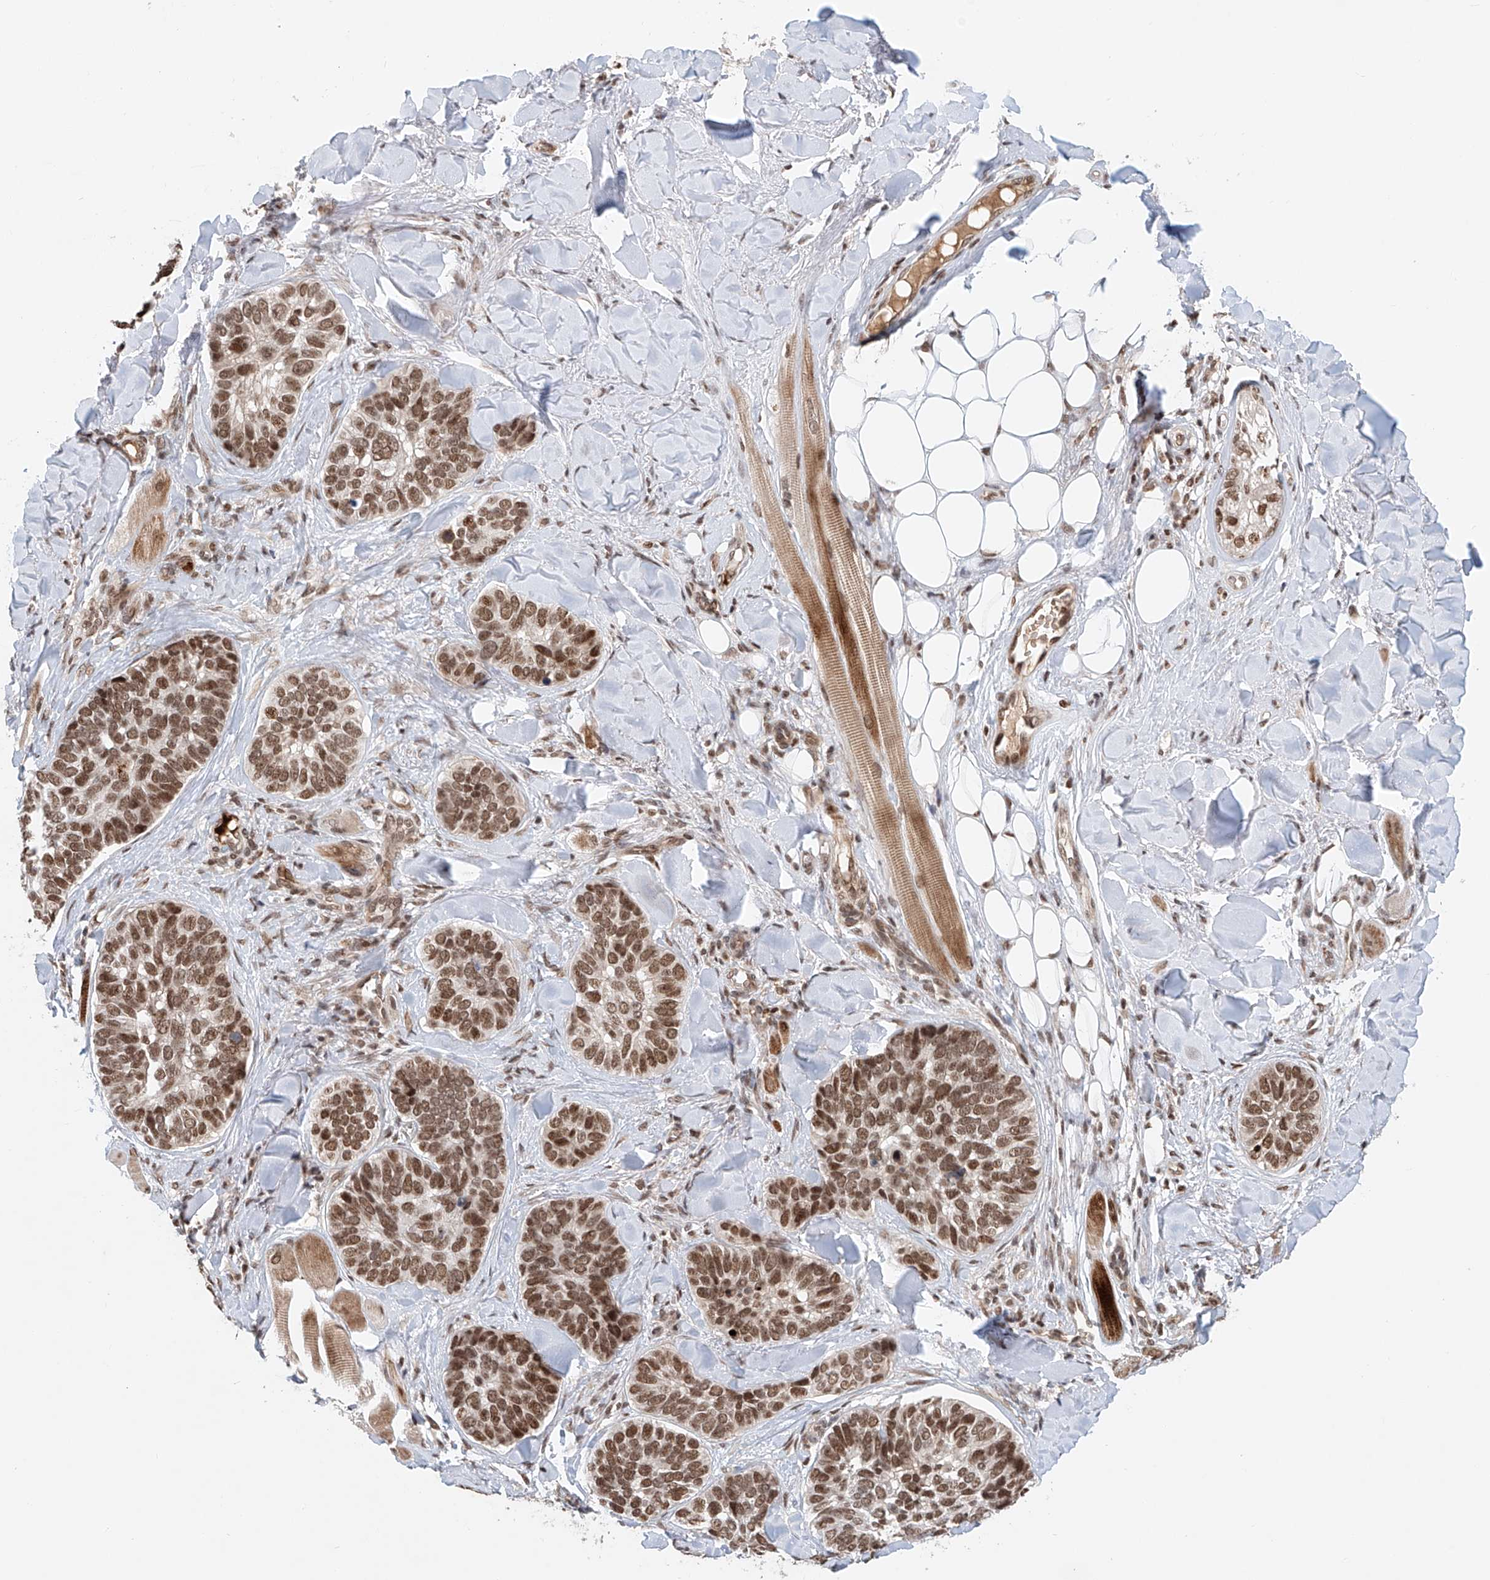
{"staining": {"intensity": "moderate", "quantity": ">75%", "location": "nuclear"}, "tissue": "skin cancer", "cell_type": "Tumor cells", "image_type": "cancer", "snomed": [{"axis": "morphology", "description": "Basal cell carcinoma"}, {"axis": "topography", "description": "Skin"}], "caption": "Skin basal cell carcinoma stained with DAB immunohistochemistry demonstrates medium levels of moderate nuclear expression in about >75% of tumor cells. Nuclei are stained in blue.", "gene": "ZNF470", "patient": {"sex": "male", "age": 62}}